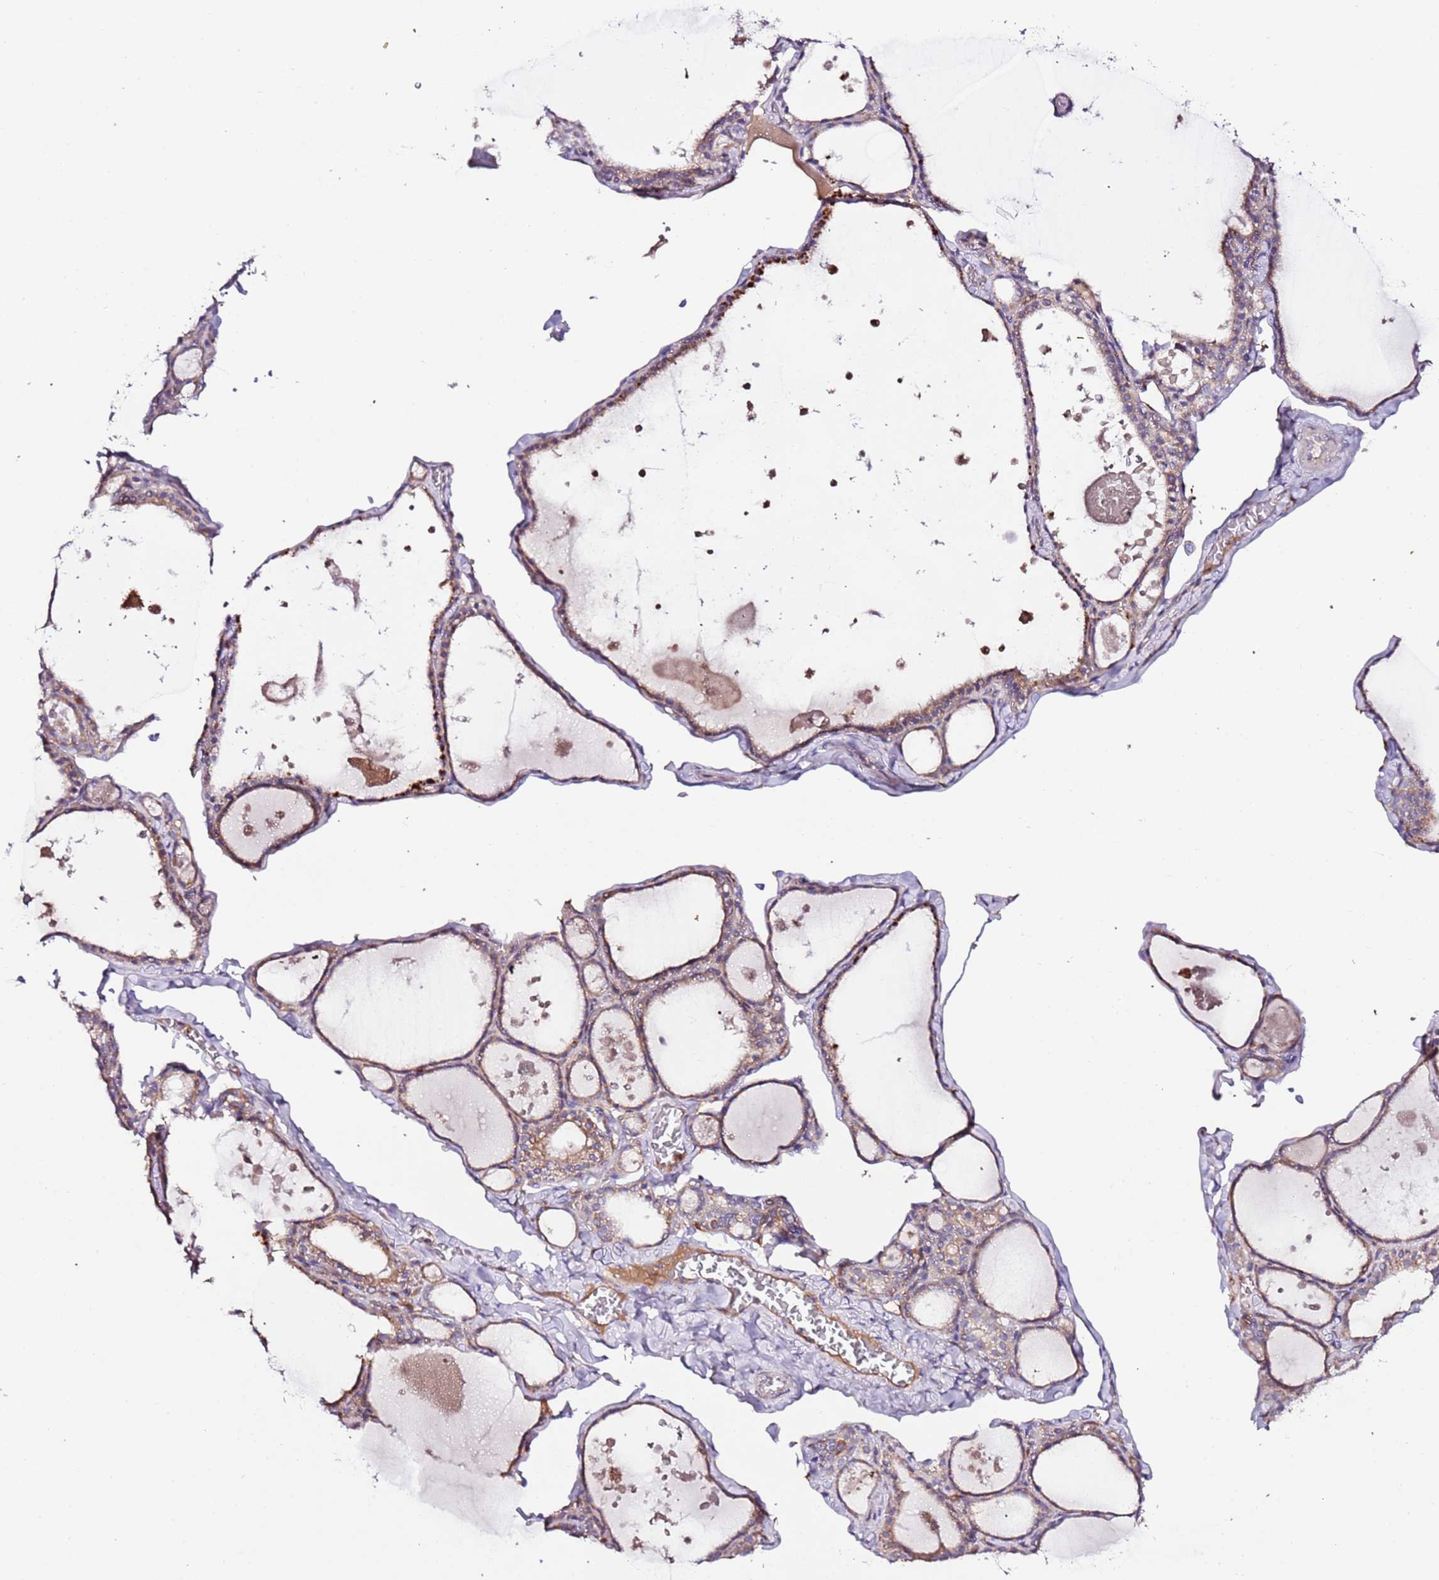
{"staining": {"intensity": "moderate", "quantity": ">75%", "location": "cytoplasmic/membranous"}, "tissue": "thyroid gland", "cell_type": "Glandular cells", "image_type": "normal", "snomed": [{"axis": "morphology", "description": "Normal tissue, NOS"}, {"axis": "topography", "description": "Thyroid gland"}], "caption": "Thyroid gland was stained to show a protein in brown. There is medium levels of moderate cytoplasmic/membranous staining in about >75% of glandular cells.", "gene": "FLVCR1", "patient": {"sex": "male", "age": 56}}